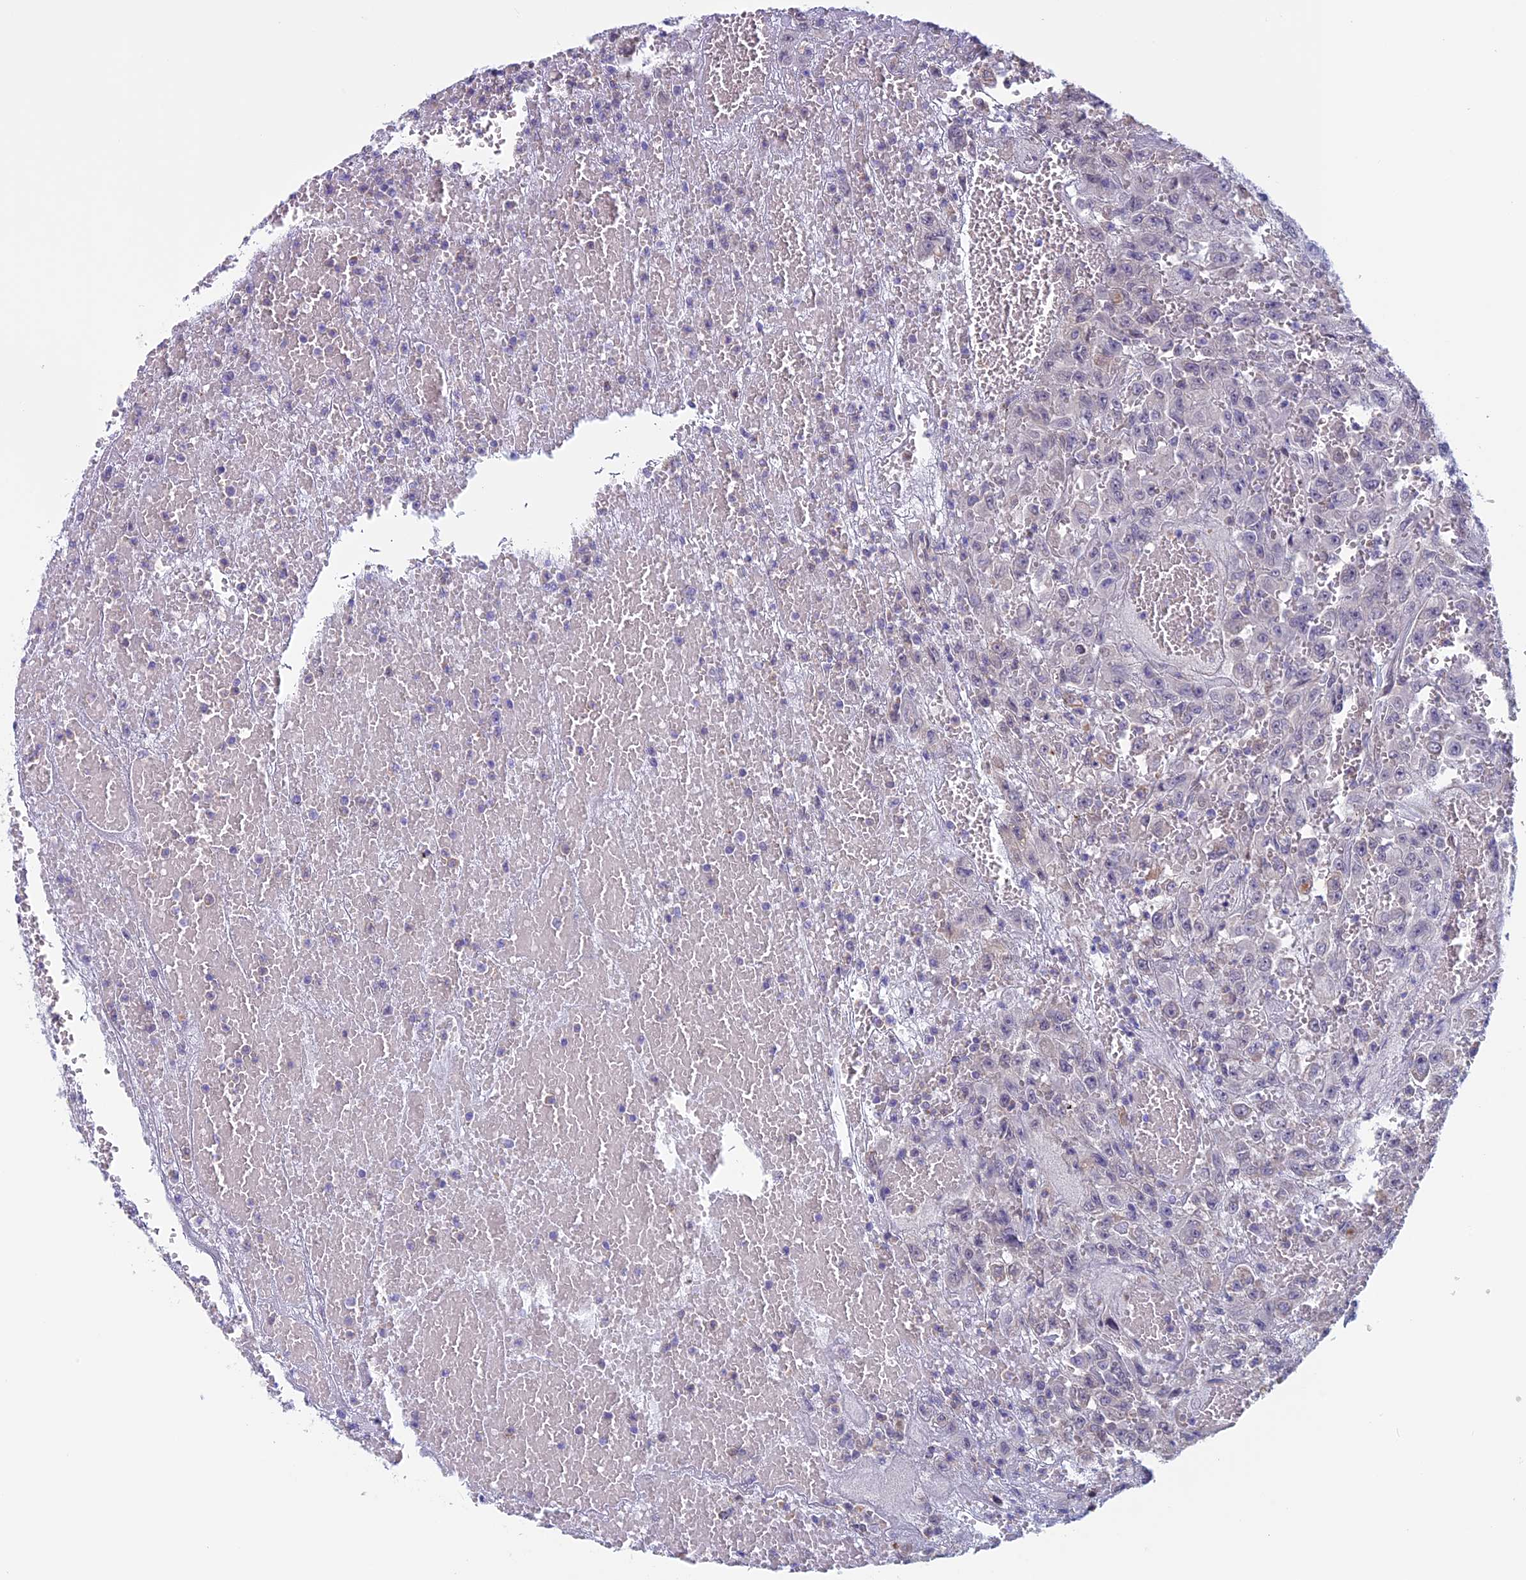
{"staining": {"intensity": "negative", "quantity": "none", "location": "none"}, "tissue": "urothelial cancer", "cell_type": "Tumor cells", "image_type": "cancer", "snomed": [{"axis": "morphology", "description": "Urothelial carcinoma, High grade"}, {"axis": "topography", "description": "Urinary bladder"}], "caption": "An immunohistochemistry (IHC) histopathology image of urothelial cancer is shown. There is no staining in tumor cells of urothelial cancer.", "gene": "SLC1A6", "patient": {"sex": "male", "age": 46}}